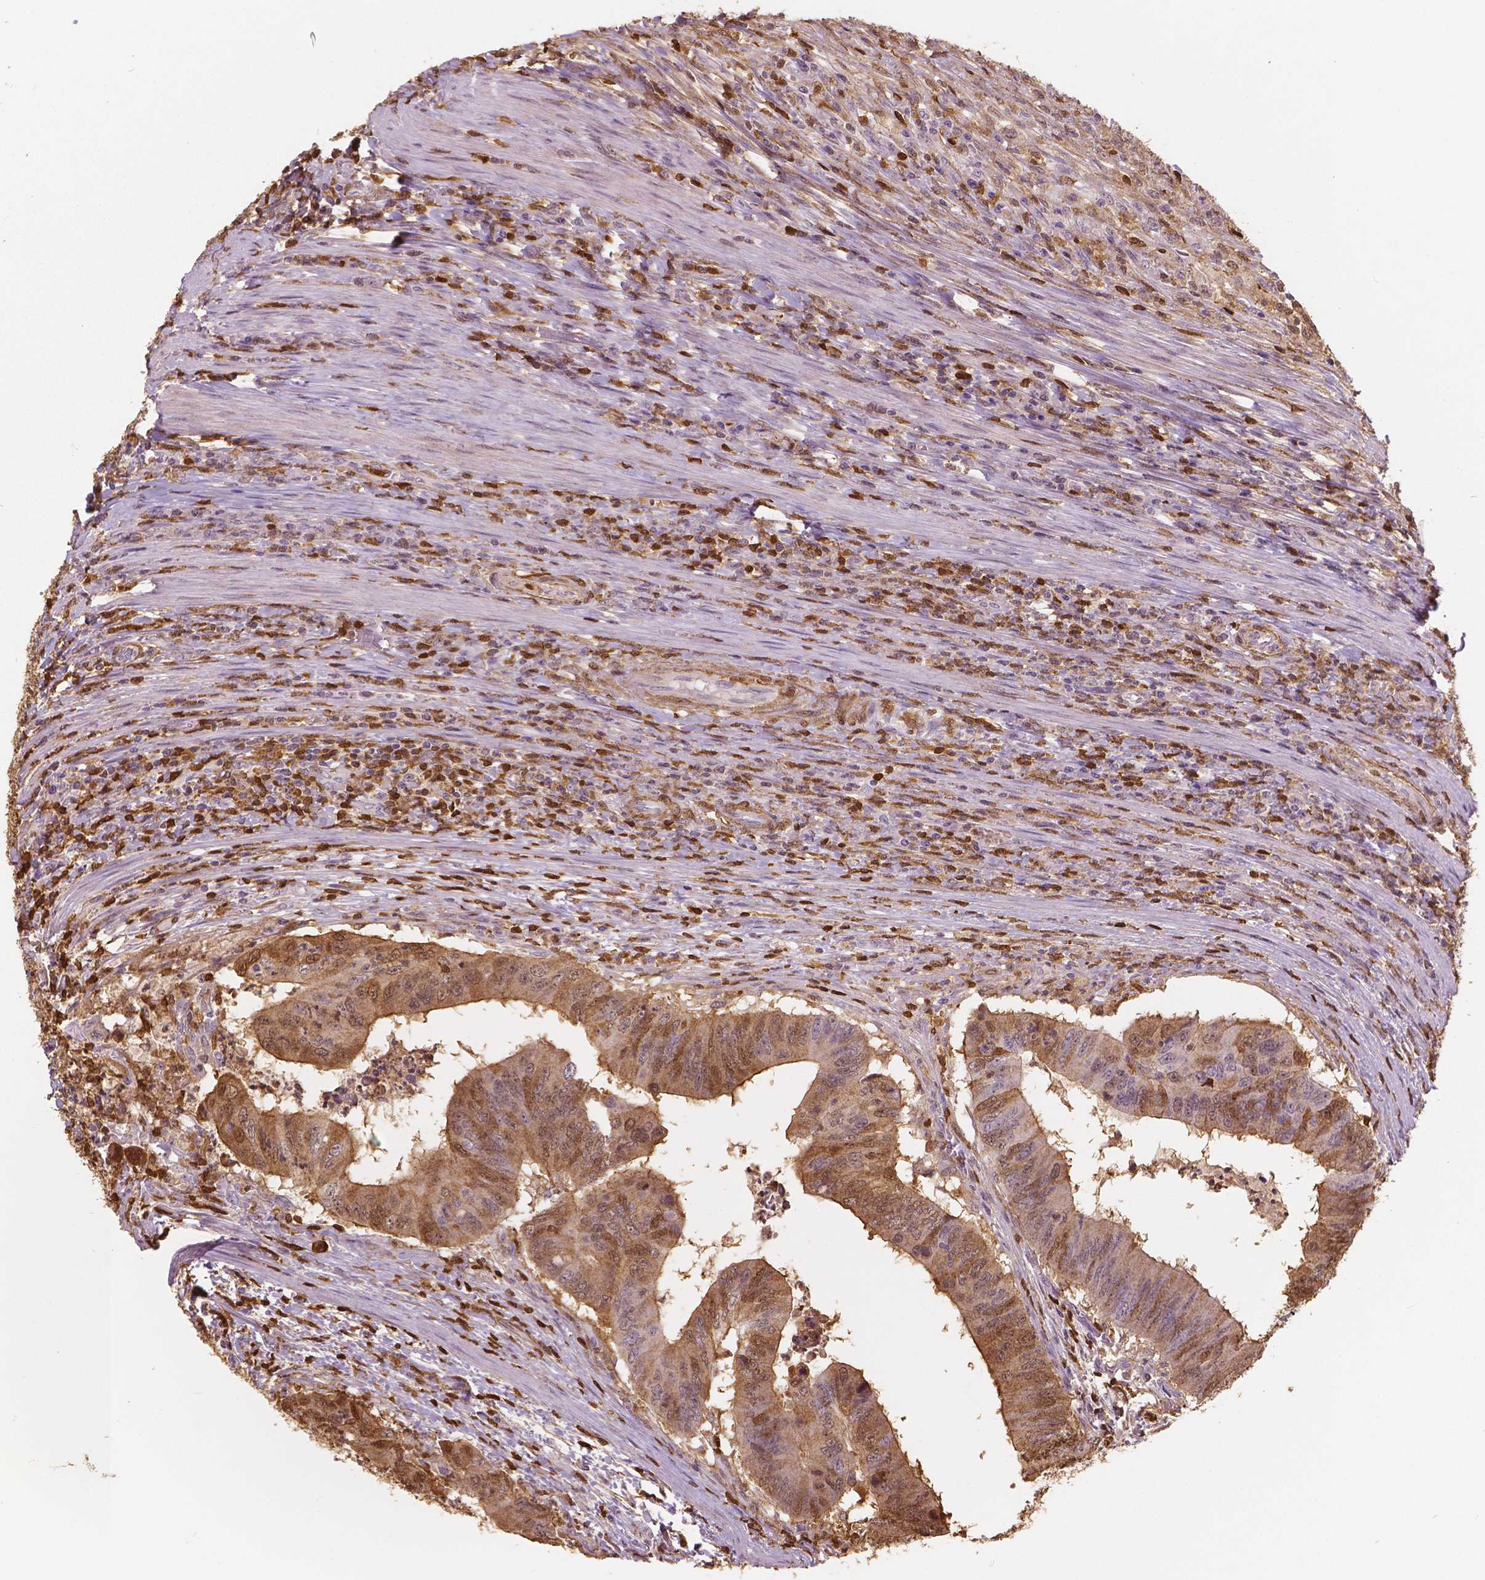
{"staining": {"intensity": "moderate", "quantity": ">75%", "location": "cytoplasmic/membranous,nuclear"}, "tissue": "colorectal cancer", "cell_type": "Tumor cells", "image_type": "cancer", "snomed": [{"axis": "morphology", "description": "Adenocarcinoma, NOS"}, {"axis": "topography", "description": "Colon"}], "caption": "Colorectal cancer (adenocarcinoma) stained with a brown dye exhibits moderate cytoplasmic/membranous and nuclear positive positivity in approximately >75% of tumor cells.", "gene": "S100A4", "patient": {"sex": "male", "age": 53}}